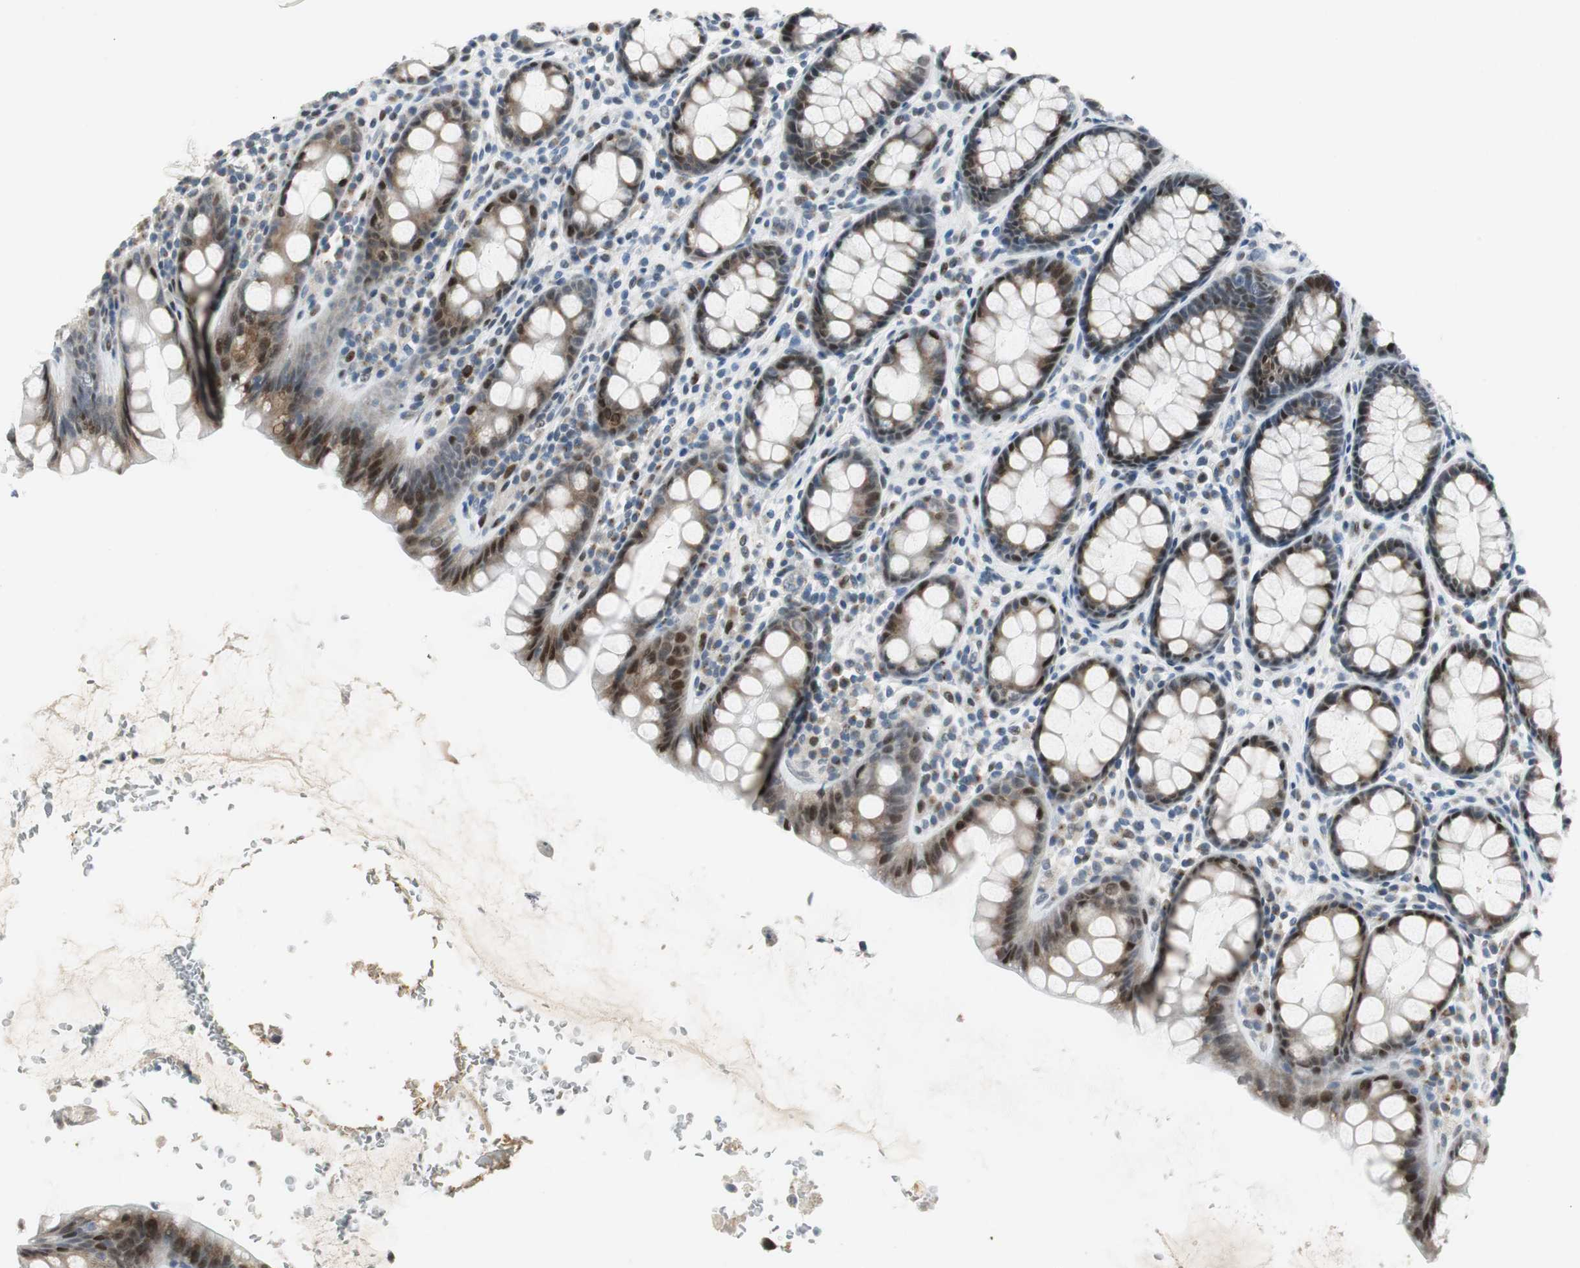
{"staining": {"intensity": "moderate", "quantity": "25%-75%", "location": "nuclear"}, "tissue": "rectum", "cell_type": "Glandular cells", "image_type": "normal", "snomed": [{"axis": "morphology", "description": "Normal tissue, NOS"}, {"axis": "topography", "description": "Rectum"}], "caption": "This is a micrograph of IHC staining of unremarkable rectum, which shows moderate staining in the nuclear of glandular cells.", "gene": "AJUBA", "patient": {"sex": "male", "age": 92}}